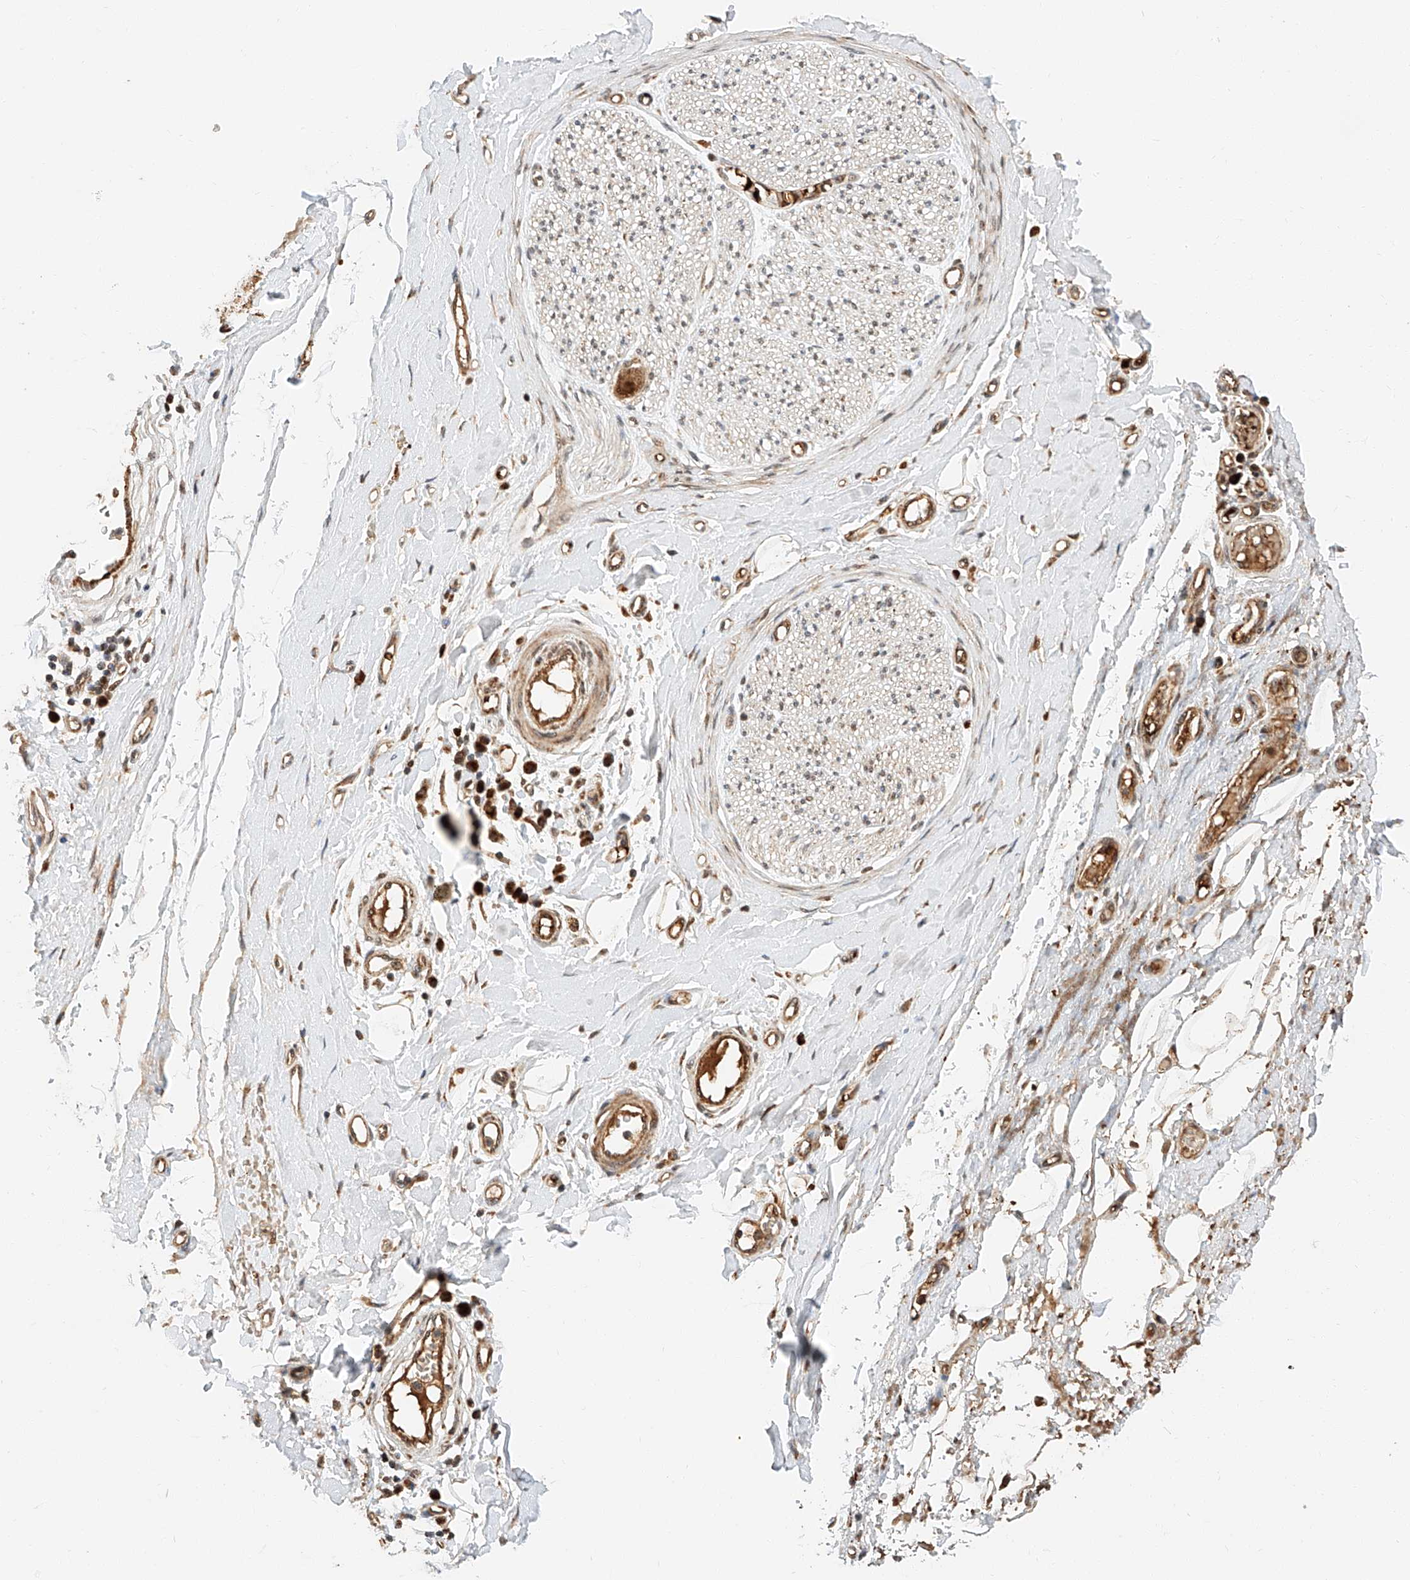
{"staining": {"intensity": "weak", "quantity": "25%-75%", "location": "cytoplasmic/membranous"}, "tissue": "adipose tissue", "cell_type": "Adipocytes", "image_type": "normal", "snomed": [{"axis": "morphology", "description": "Normal tissue, NOS"}, {"axis": "morphology", "description": "Adenocarcinoma, NOS"}, {"axis": "topography", "description": "Esophagus"}, {"axis": "topography", "description": "Stomach, upper"}, {"axis": "topography", "description": "Peripheral nerve tissue"}], "caption": "Immunohistochemistry (IHC) of unremarkable adipose tissue displays low levels of weak cytoplasmic/membranous positivity in about 25%-75% of adipocytes. The staining was performed using DAB (3,3'-diaminobenzidine) to visualize the protein expression in brown, while the nuclei were stained in blue with hematoxylin (Magnification: 20x).", "gene": "THTPA", "patient": {"sex": "male", "age": 62}}